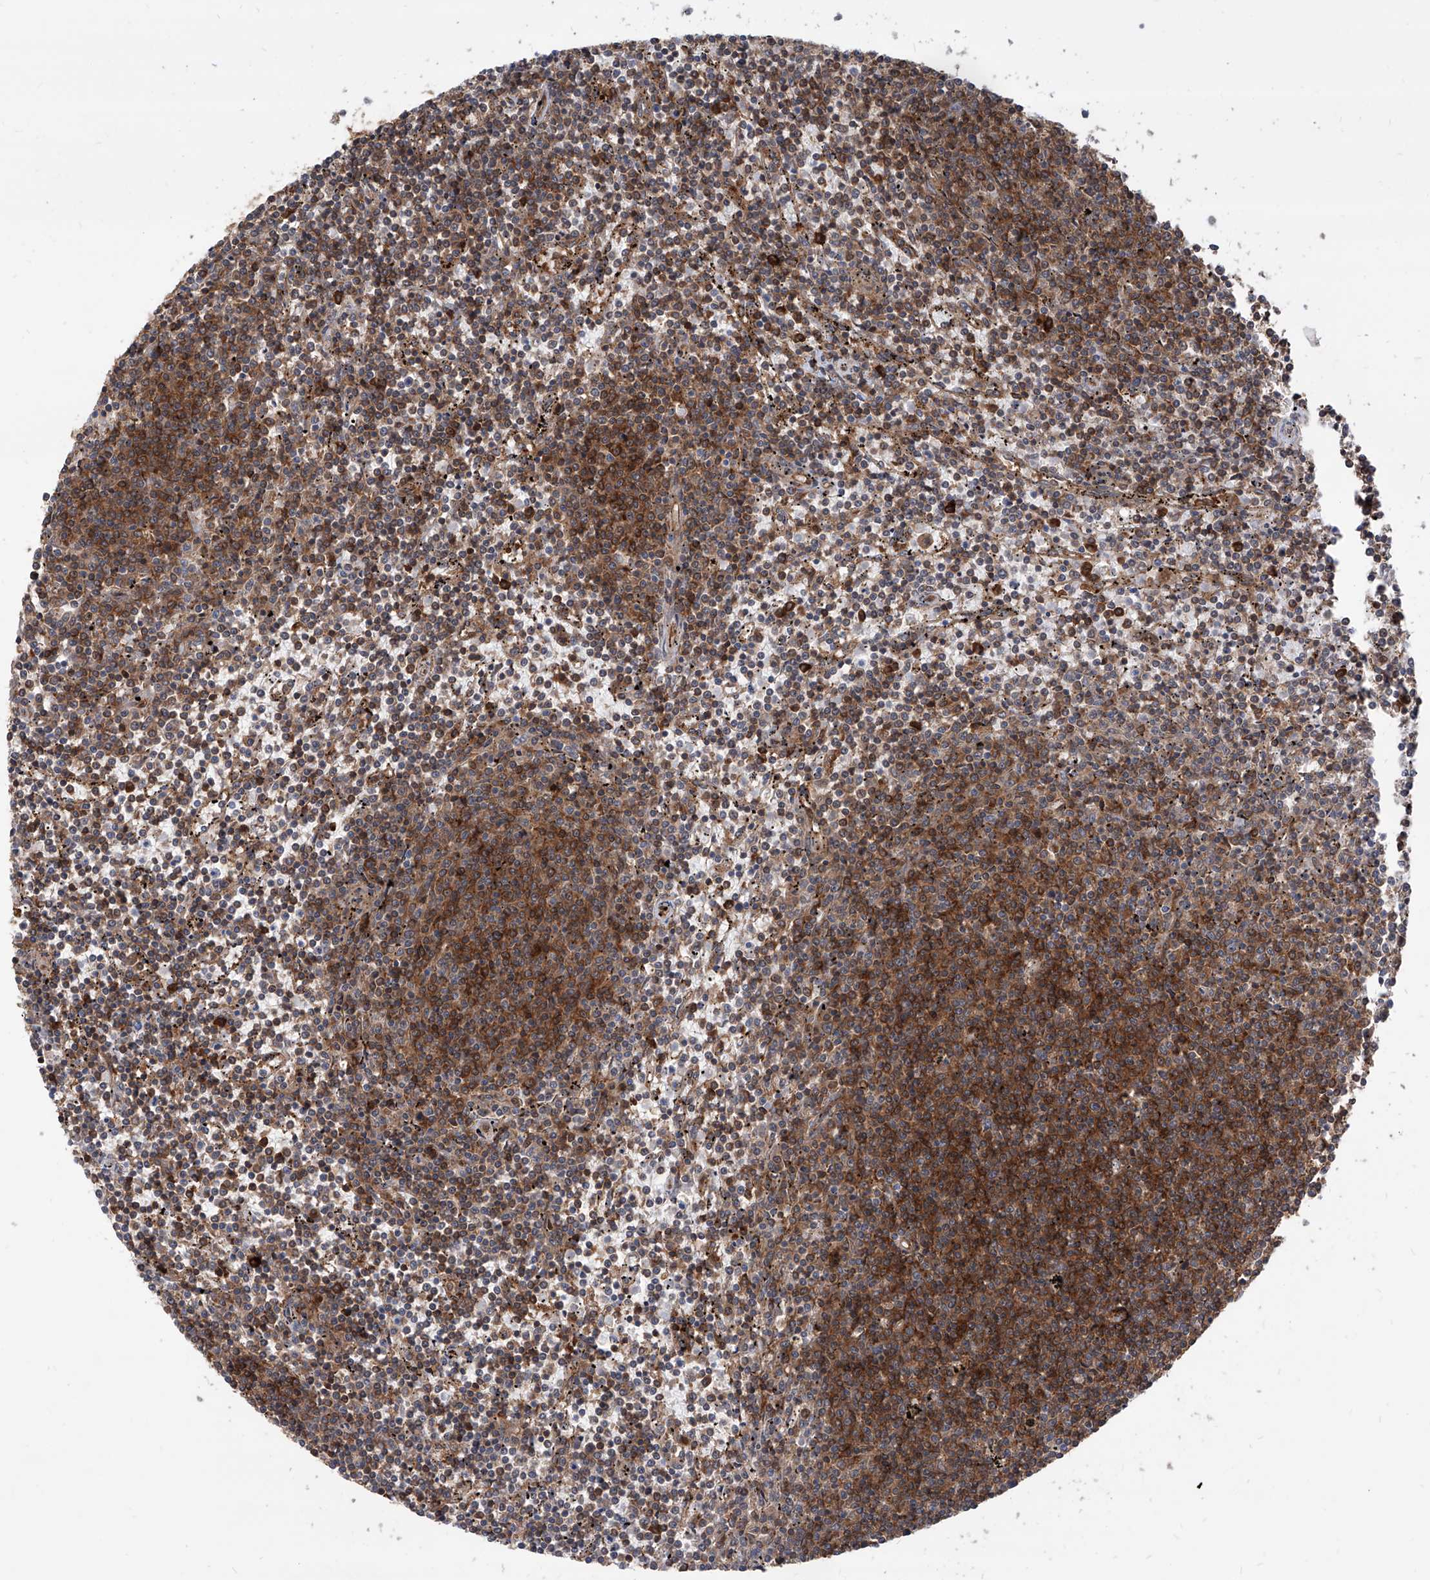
{"staining": {"intensity": "moderate", "quantity": ">75%", "location": "cytoplasmic/membranous"}, "tissue": "lymphoma", "cell_type": "Tumor cells", "image_type": "cancer", "snomed": [{"axis": "morphology", "description": "Malignant lymphoma, non-Hodgkin's type, Low grade"}, {"axis": "topography", "description": "Spleen"}], "caption": "Brown immunohistochemical staining in lymphoma reveals moderate cytoplasmic/membranous staining in approximately >75% of tumor cells. Immunohistochemistry (ihc) stains the protein of interest in brown and the nuclei are stained blue.", "gene": "MAGED2", "patient": {"sex": "female", "age": 50}}